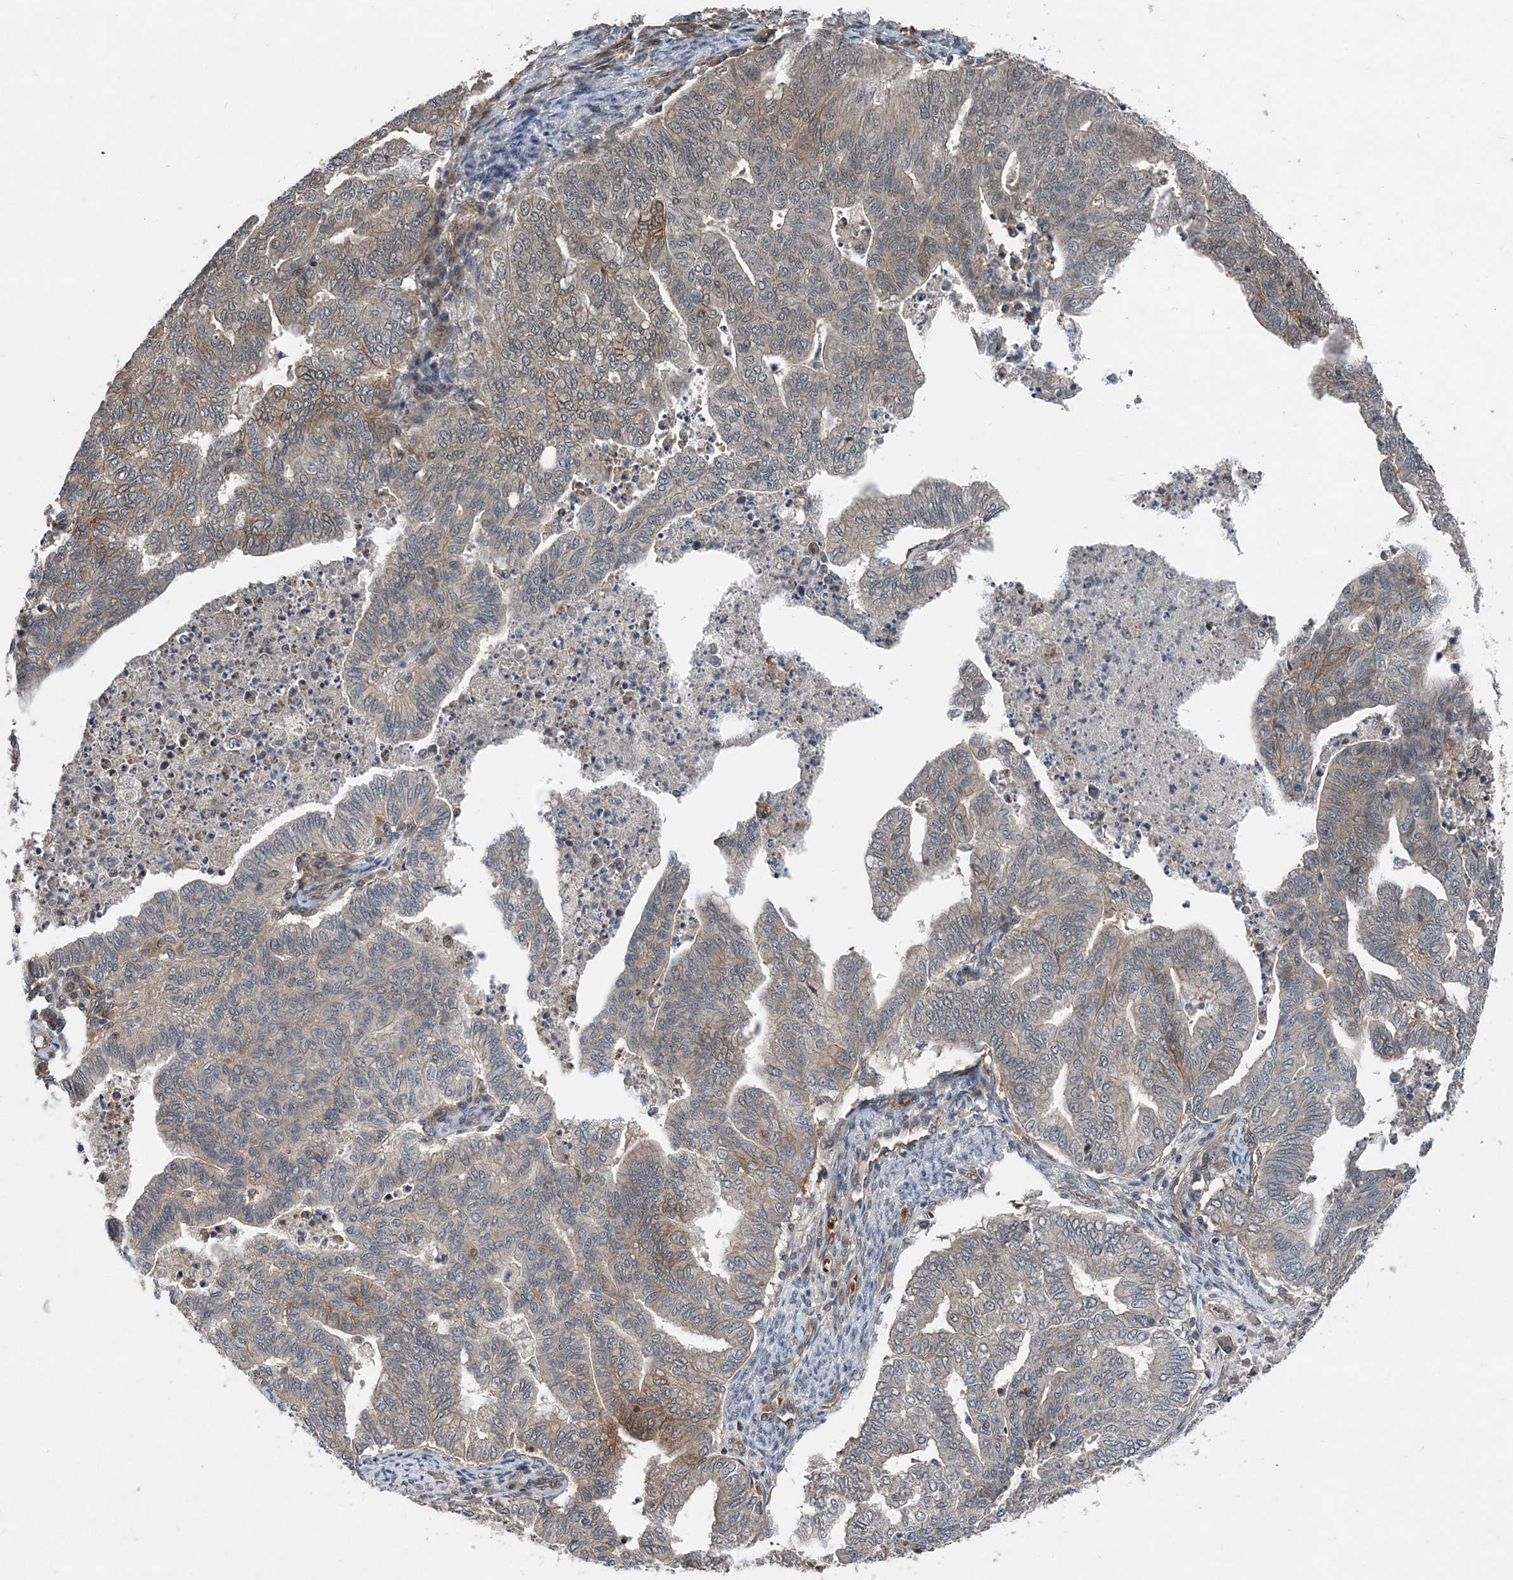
{"staining": {"intensity": "moderate", "quantity": "<25%", "location": "cytoplasmic/membranous"}, "tissue": "endometrial cancer", "cell_type": "Tumor cells", "image_type": "cancer", "snomed": [{"axis": "morphology", "description": "Adenocarcinoma, NOS"}, {"axis": "topography", "description": "Endometrium"}], "caption": "Protein expression by immunohistochemistry (IHC) demonstrates moderate cytoplasmic/membranous expression in about <25% of tumor cells in endometrial adenocarcinoma.", "gene": "SMPD3", "patient": {"sex": "female", "age": 79}}